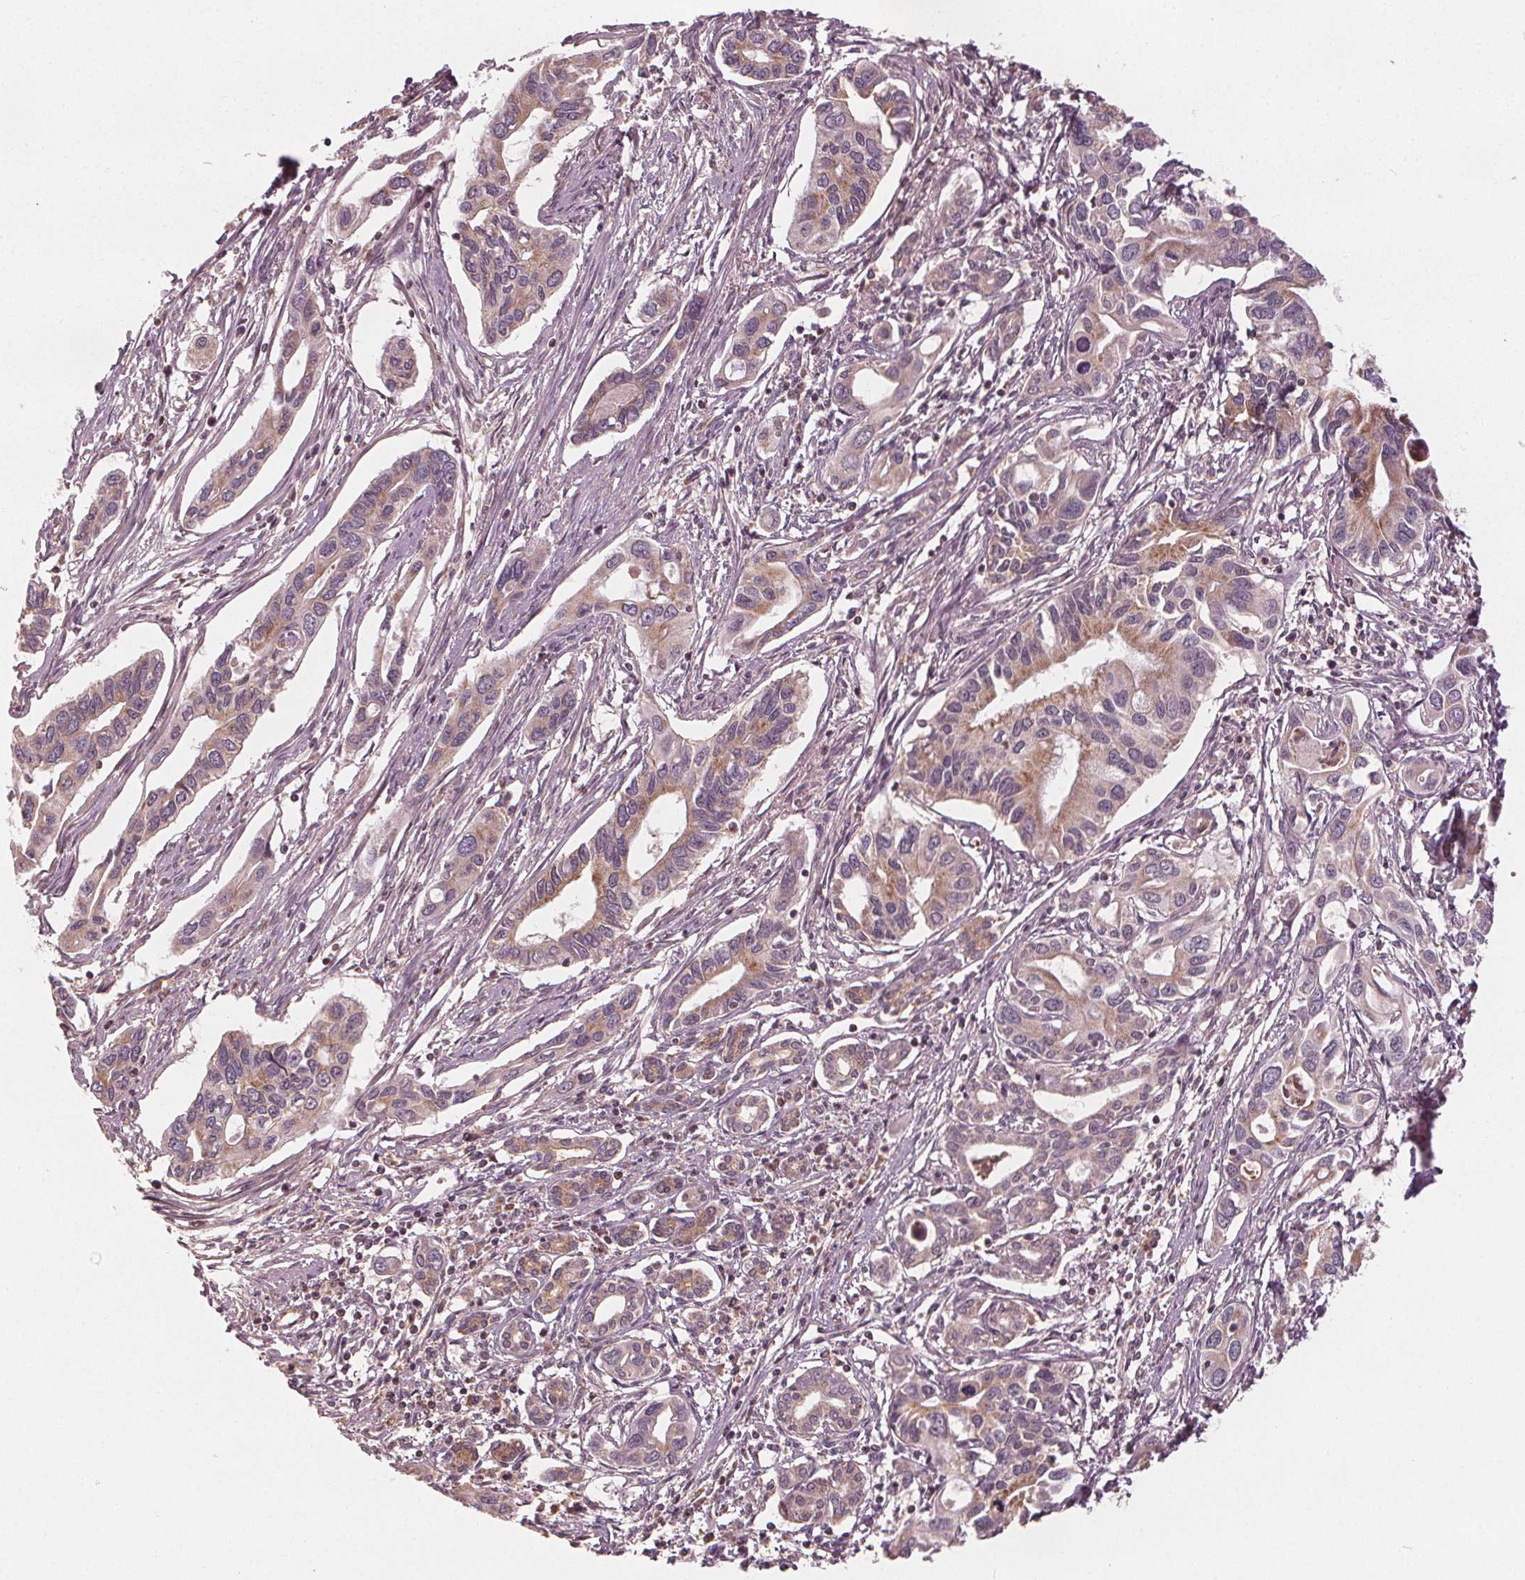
{"staining": {"intensity": "weak", "quantity": "<25%", "location": "cytoplasmic/membranous"}, "tissue": "pancreatic cancer", "cell_type": "Tumor cells", "image_type": "cancer", "snomed": [{"axis": "morphology", "description": "Adenocarcinoma, NOS"}, {"axis": "topography", "description": "Pancreas"}], "caption": "Tumor cells are negative for brown protein staining in adenocarcinoma (pancreatic). (Stains: DAB IHC with hematoxylin counter stain, Microscopy: brightfield microscopy at high magnification).", "gene": "GNB2", "patient": {"sex": "male", "age": 60}}